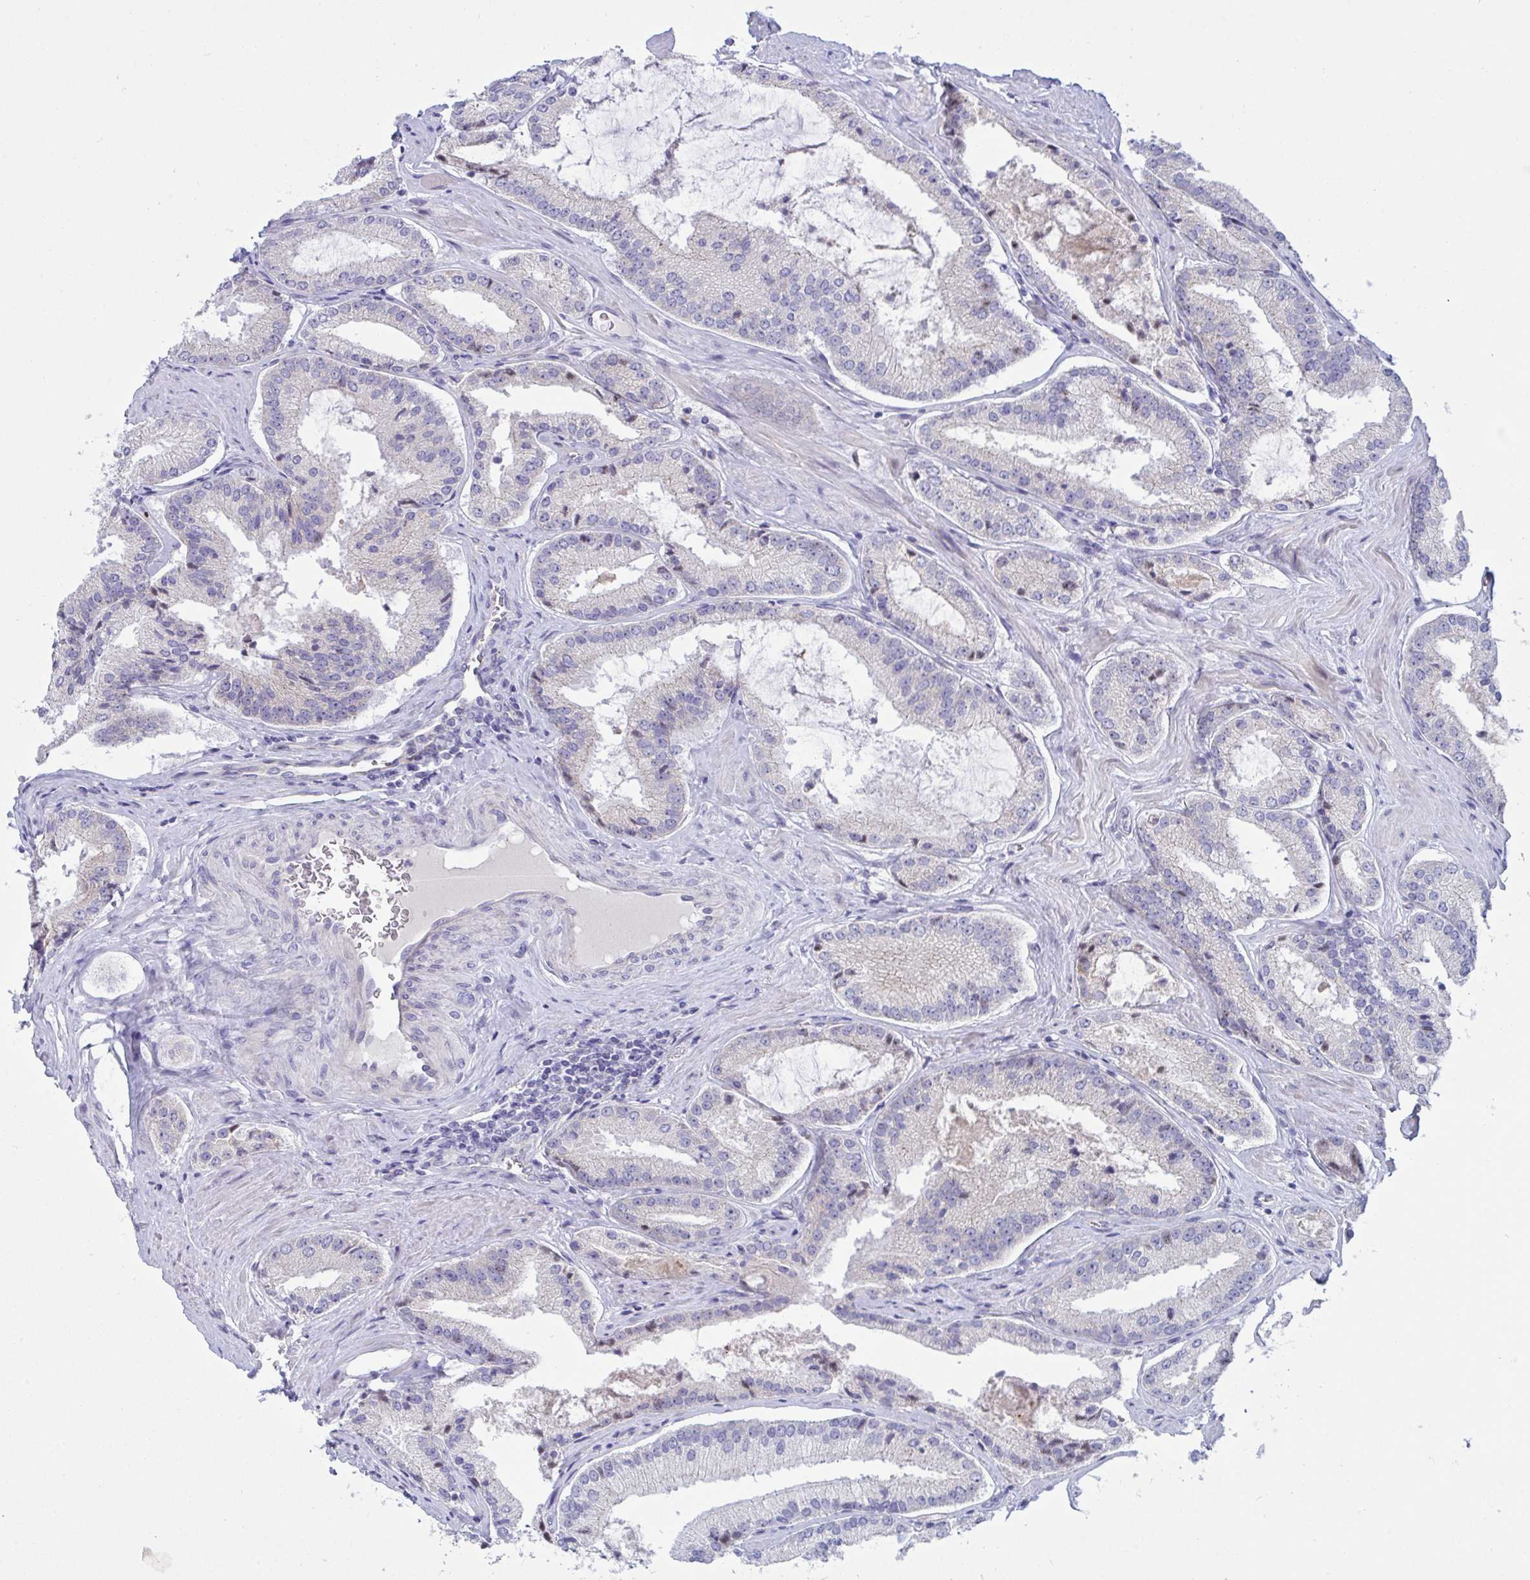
{"staining": {"intensity": "negative", "quantity": "none", "location": "none"}, "tissue": "prostate cancer", "cell_type": "Tumor cells", "image_type": "cancer", "snomed": [{"axis": "morphology", "description": "Adenocarcinoma, High grade"}, {"axis": "topography", "description": "Prostate"}], "caption": "This is a micrograph of immunohistochemistry (IHC) staining of prostate adenocarcinoma (high-grade), which shows no positivity in tumor cells.", "gene": "TAS2R38", "patient": {"sex": "male", "age": 73}}